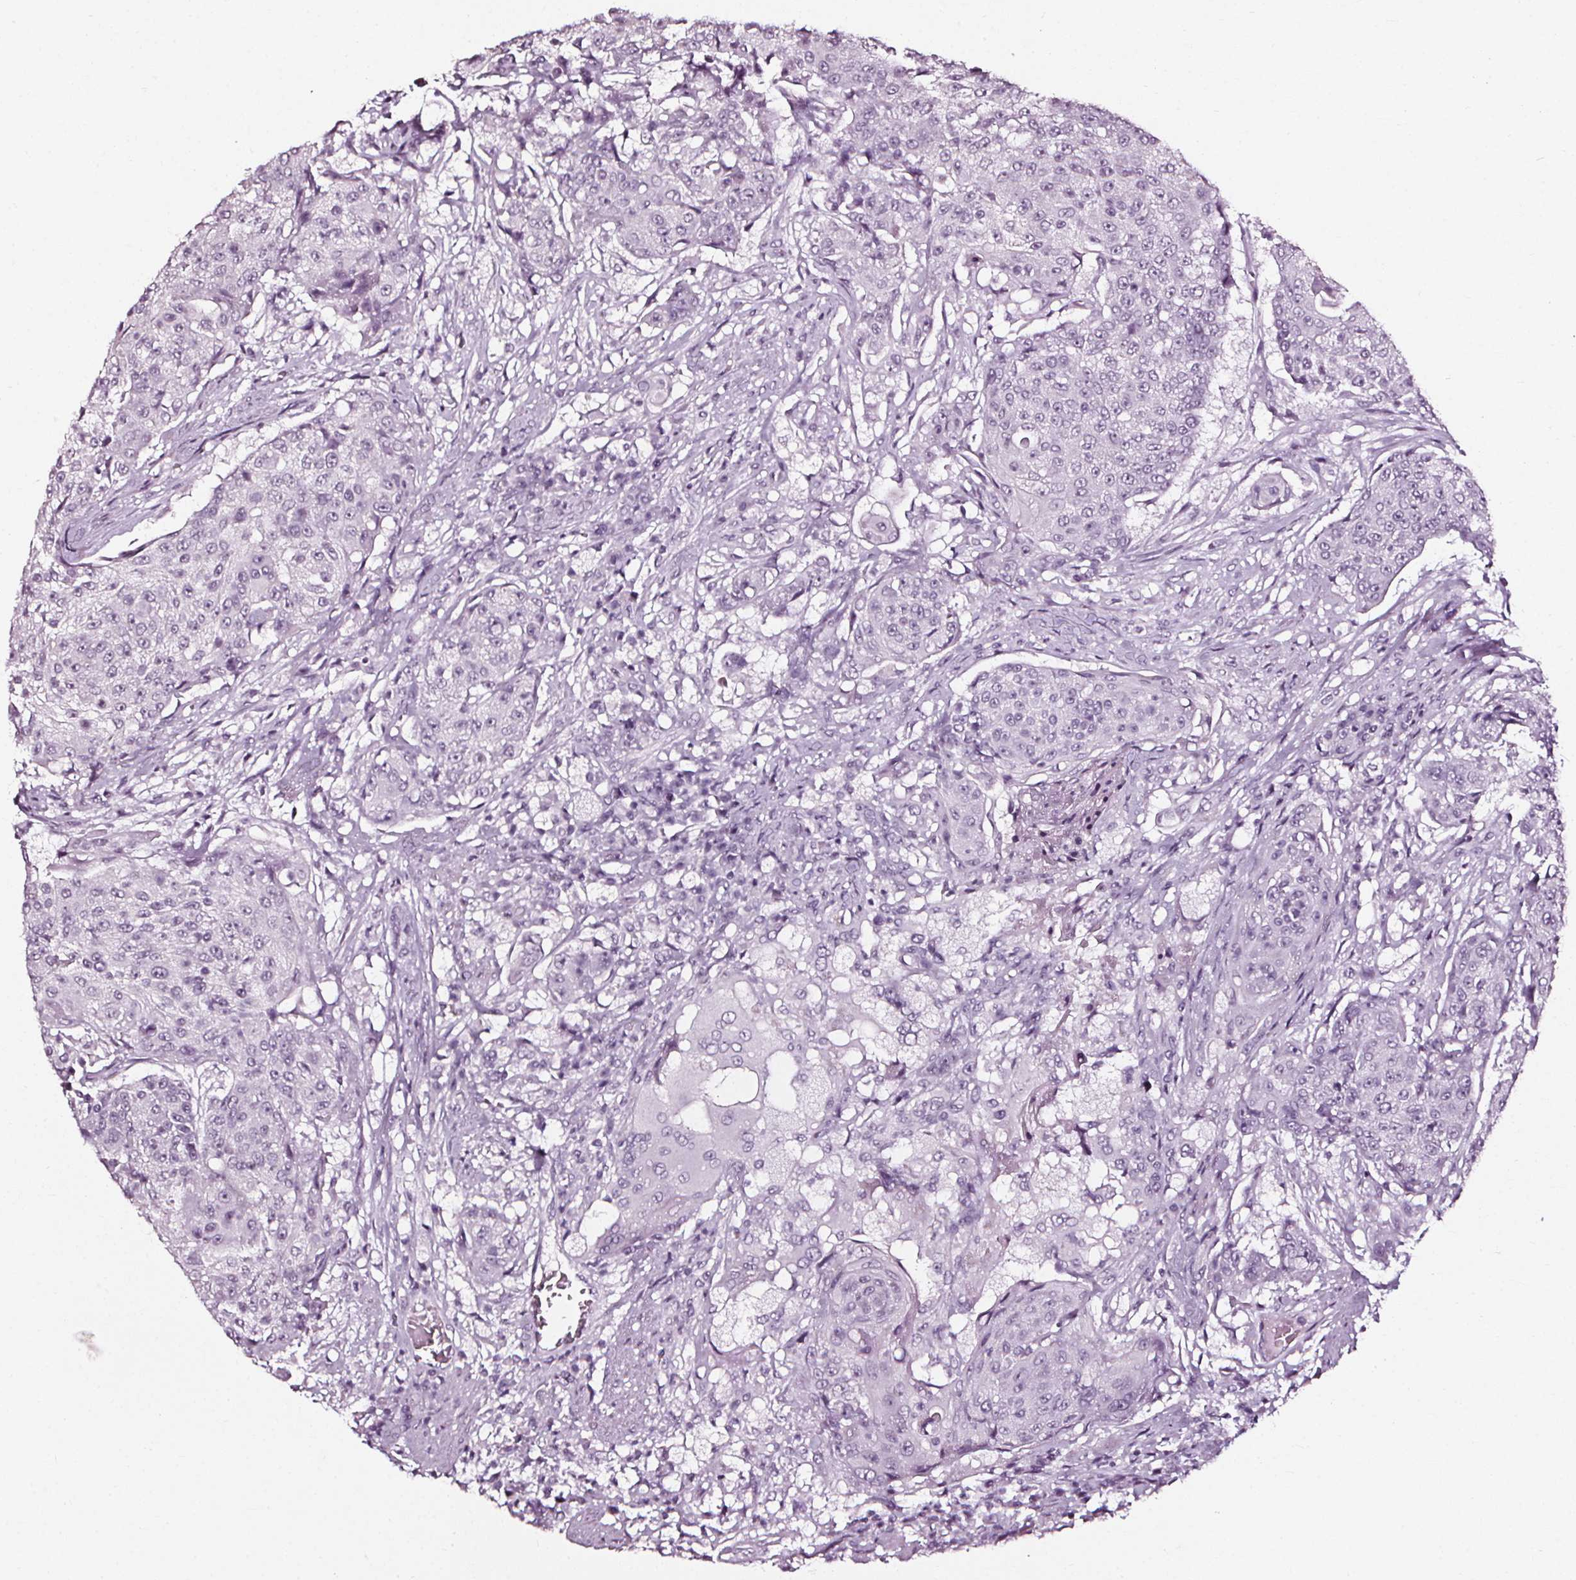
{"staining": {"intensity": "negative", "quantity": "none", "location": "none"}, "tissue": "urothelial cancer", "cell_type": "Tumor cells", "image_type": "cancer", "snomed": [{"axis": "morphology", "description": "Urothelial carcinoma, High grade"}, {"axis": "topography", "description": "Urinary bladder"}], "caption": "Immunohistochemistry of urothelial carcinoma (high-grade) exhibits no staining in tumor cells.", "gene": "DEFA5", "patient": {"sex": "female", "age": 63}}